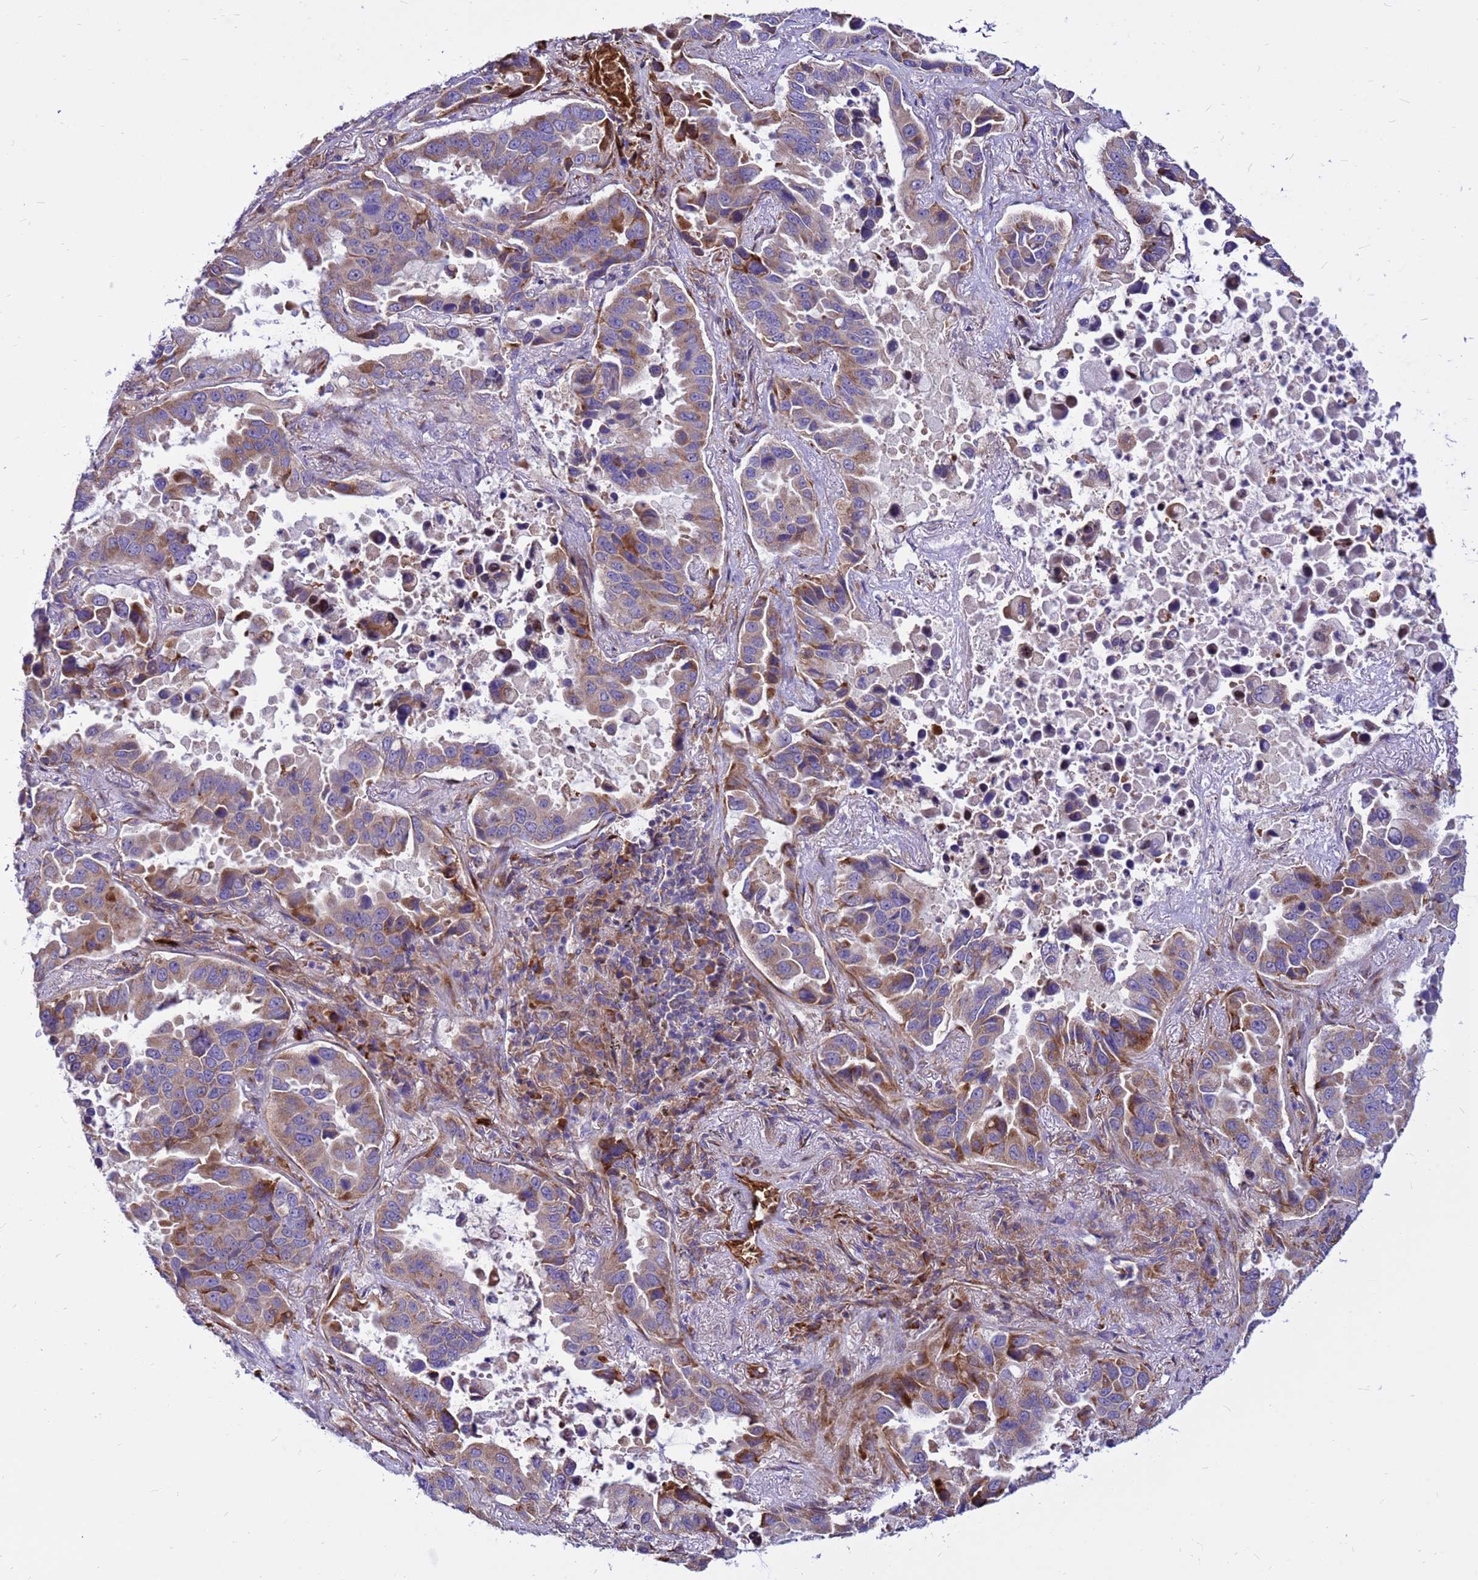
{"staining": {"intensity": "moderate", "quantity": "25%-75%", "location": "cytoplasmic/membranous"}, "tissue": "lung cancer", "cell_type": "Tumor cells", "image_type": "cancer", "snomed": [{"axis": "morphology", "description": "Adenocarcinoma, NOS"}, {"axis": "topography", "description": "Lung"}], "caption": "Adenocarcinoma (lung) stained with a protein marker reveals moderate staining in tumor cells.", "gene": "ZNF669", "patient": {"sex": "male", "age": 64}}